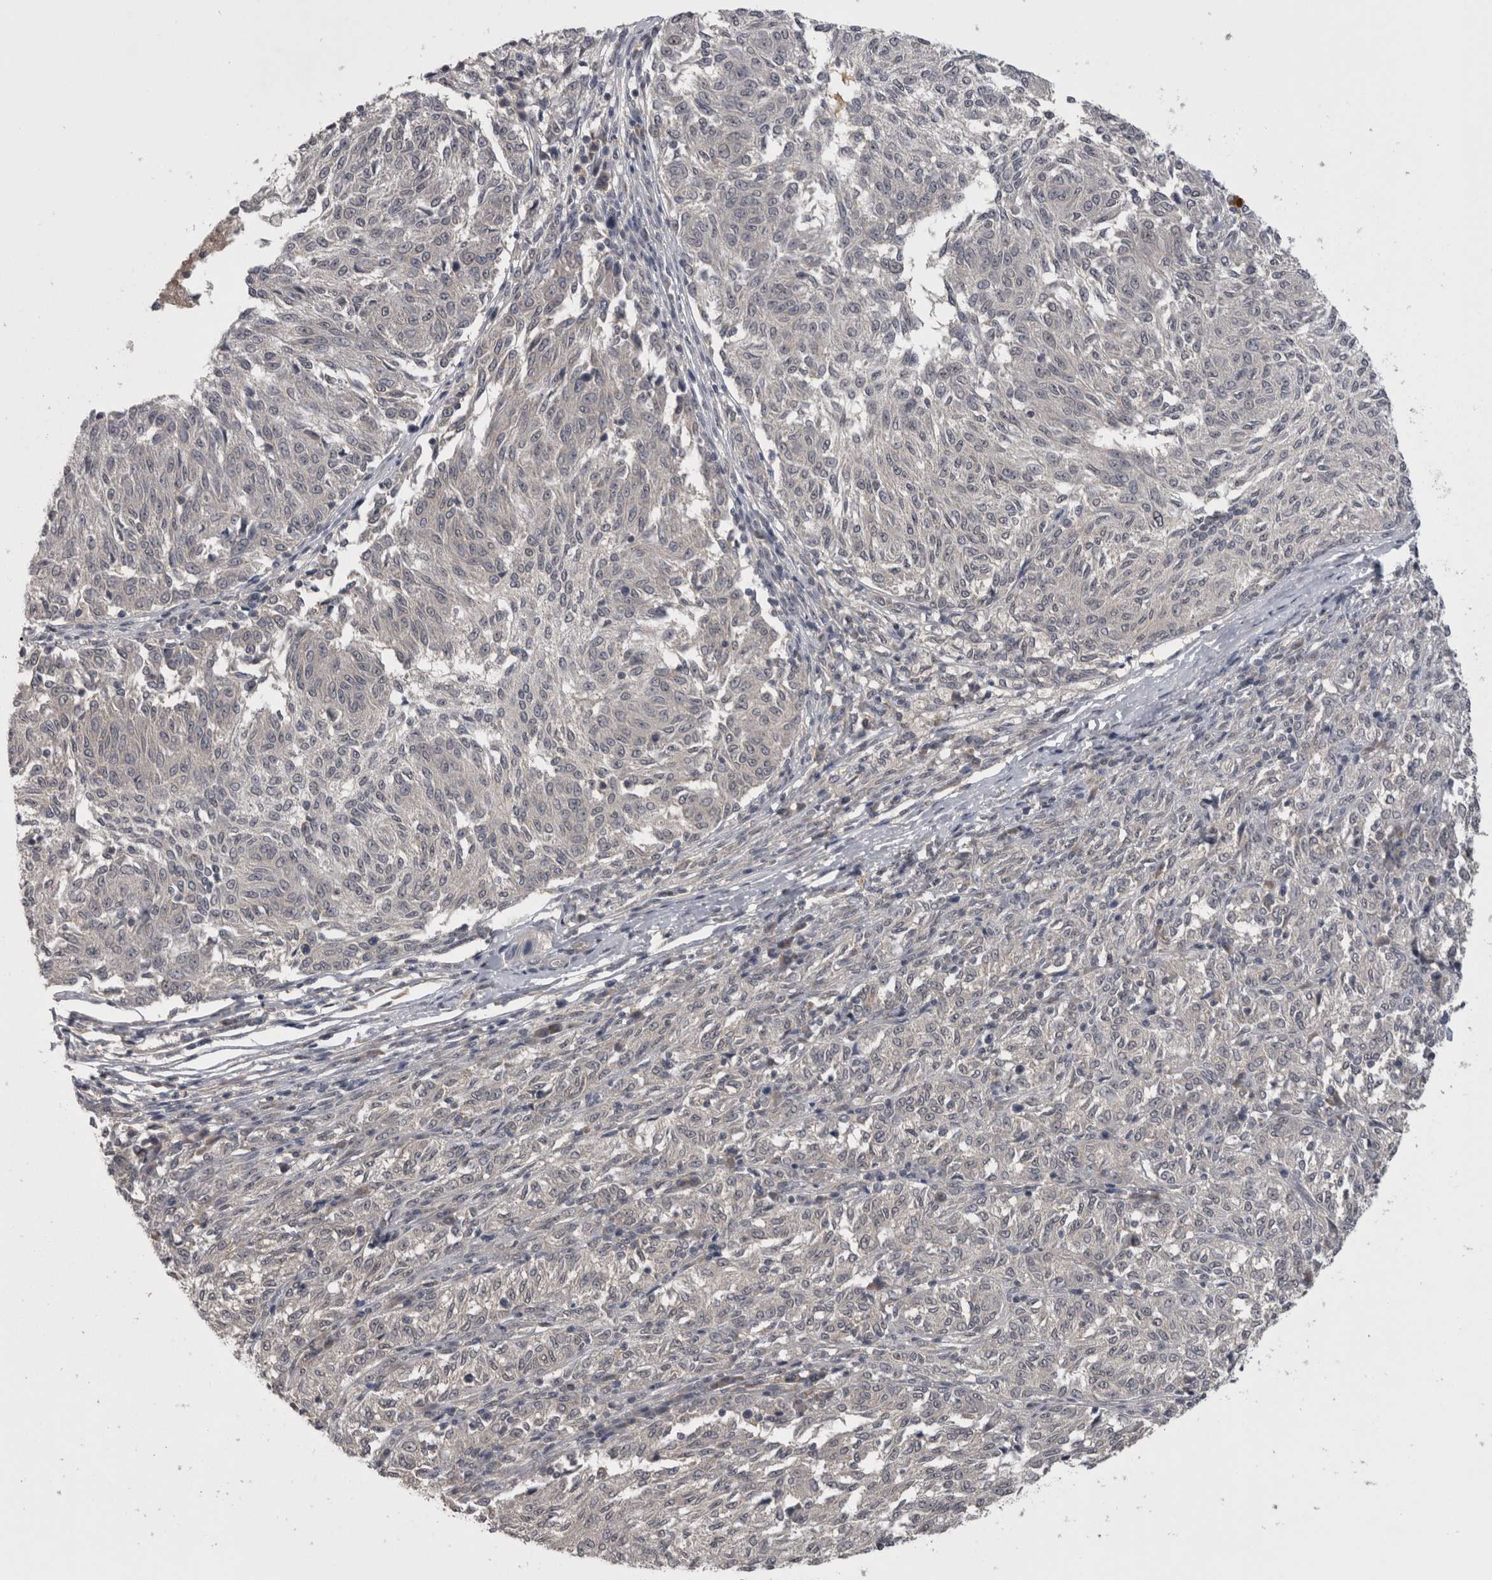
{"staining": {"intensity": "negative", "quantity": "none", "location": "none"}, "tissue": "melanoma", "cell_type": "Tumor cells", "image_type": "cancer", "snomed": [{"axis": "morphology", "description": "Malignant melanoma, NOS"}, {"axis": "topography", "description": "Skin"}], "caption": "Tumor cells show no significant protein expression in melanoma.", "gene": "ZNF114", "patient": {"sex": "female", "age": 72}}